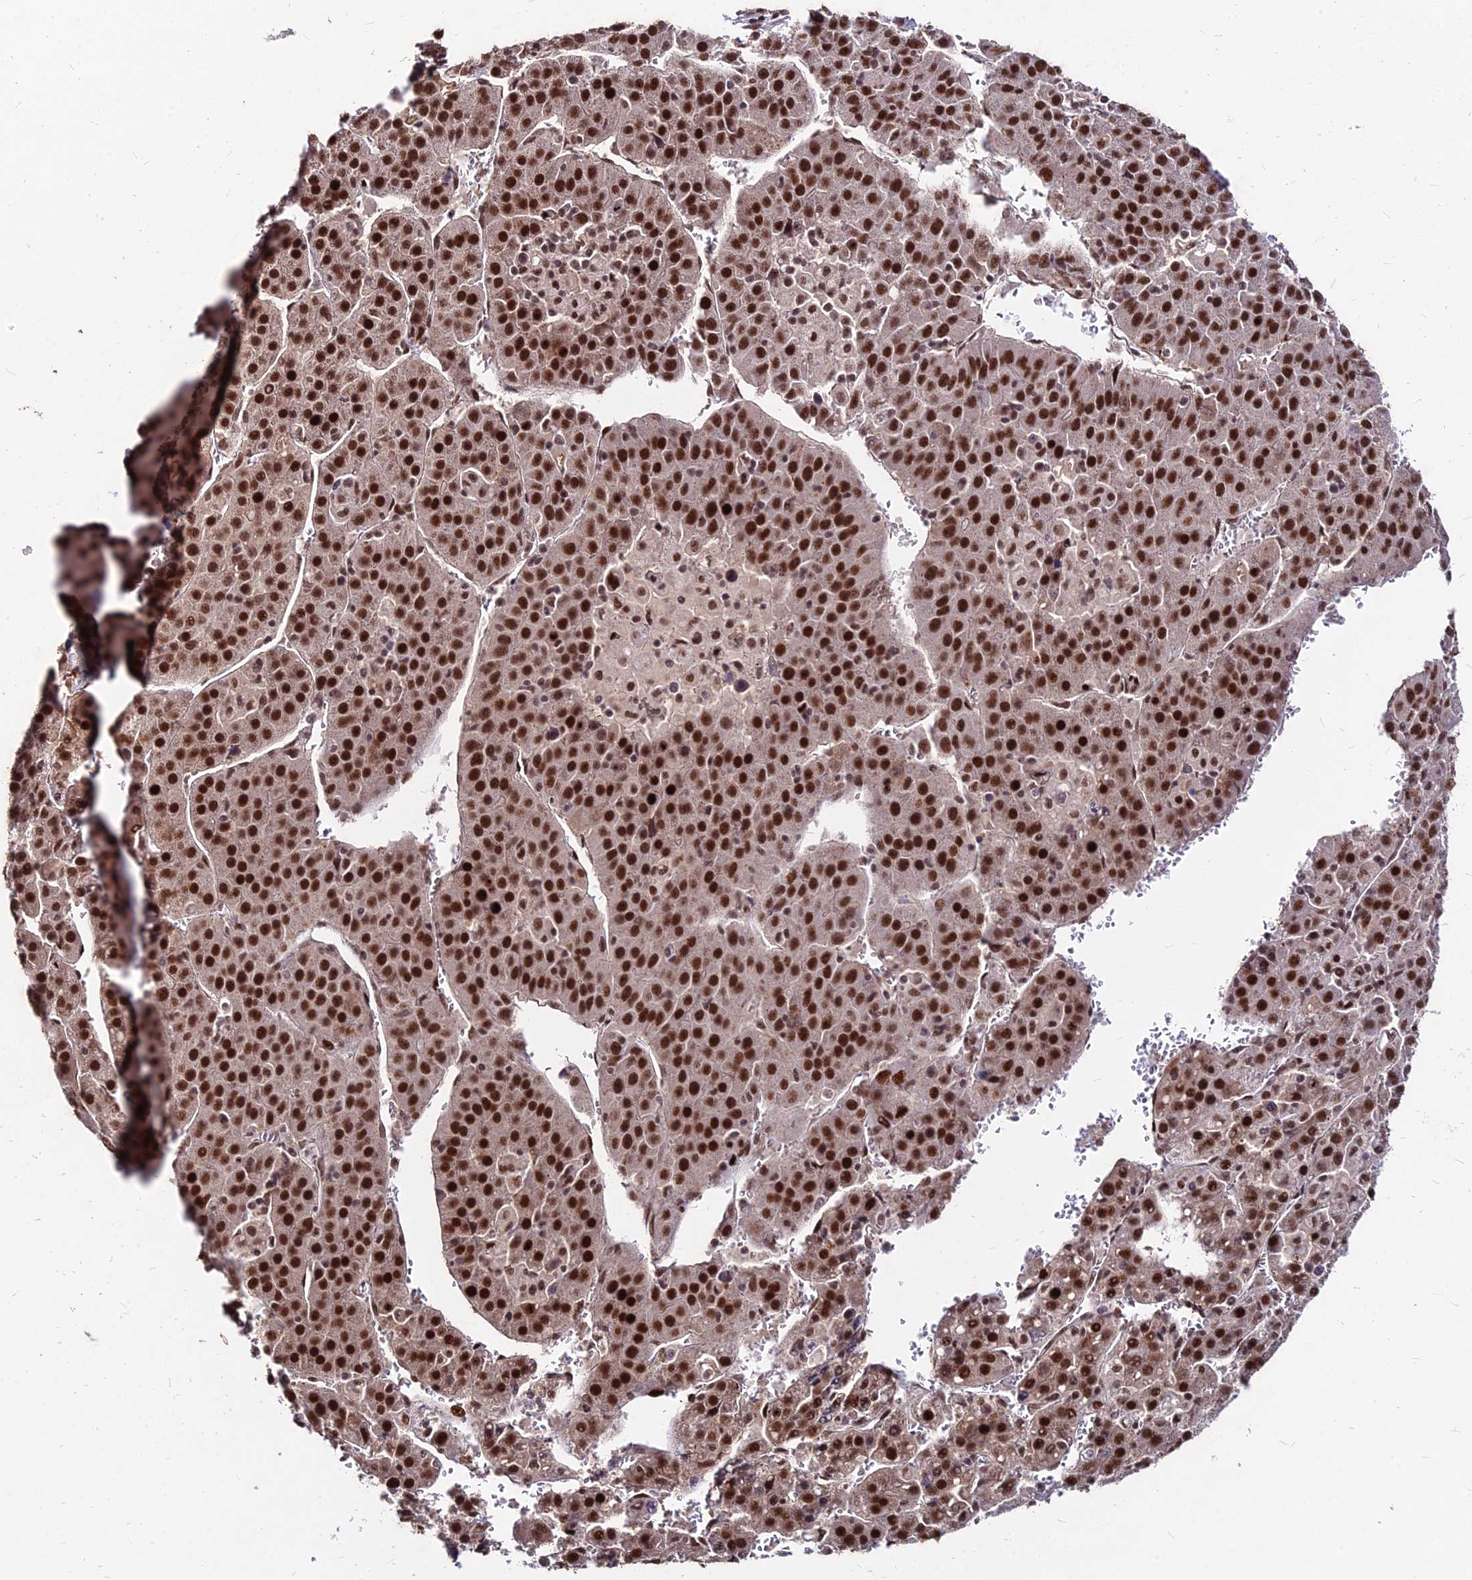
{"staining": {"intensity": "strong", "quantity": ">75%", "location": "nuclear"}, "tissue": "liver cancer", "cell_type": "Tumor cells", "image_type": "cancer", "snomed": [{"axis": "morphology", "description": "Carcinoma, Hepatocellular, NOS"}, {"axis": "topography", "description": "Liver"}], "caption": "Immunohistochemistry (IHC) (DAB (3,3'-diaminobenzidine)) staining of hepatocellular carcinoma (liver) exhibits strong nuclear protein staining in approximately >75% of tumor cells.", "gene": "ZBED4", "patient": {"sex": "female", "age": 53}}